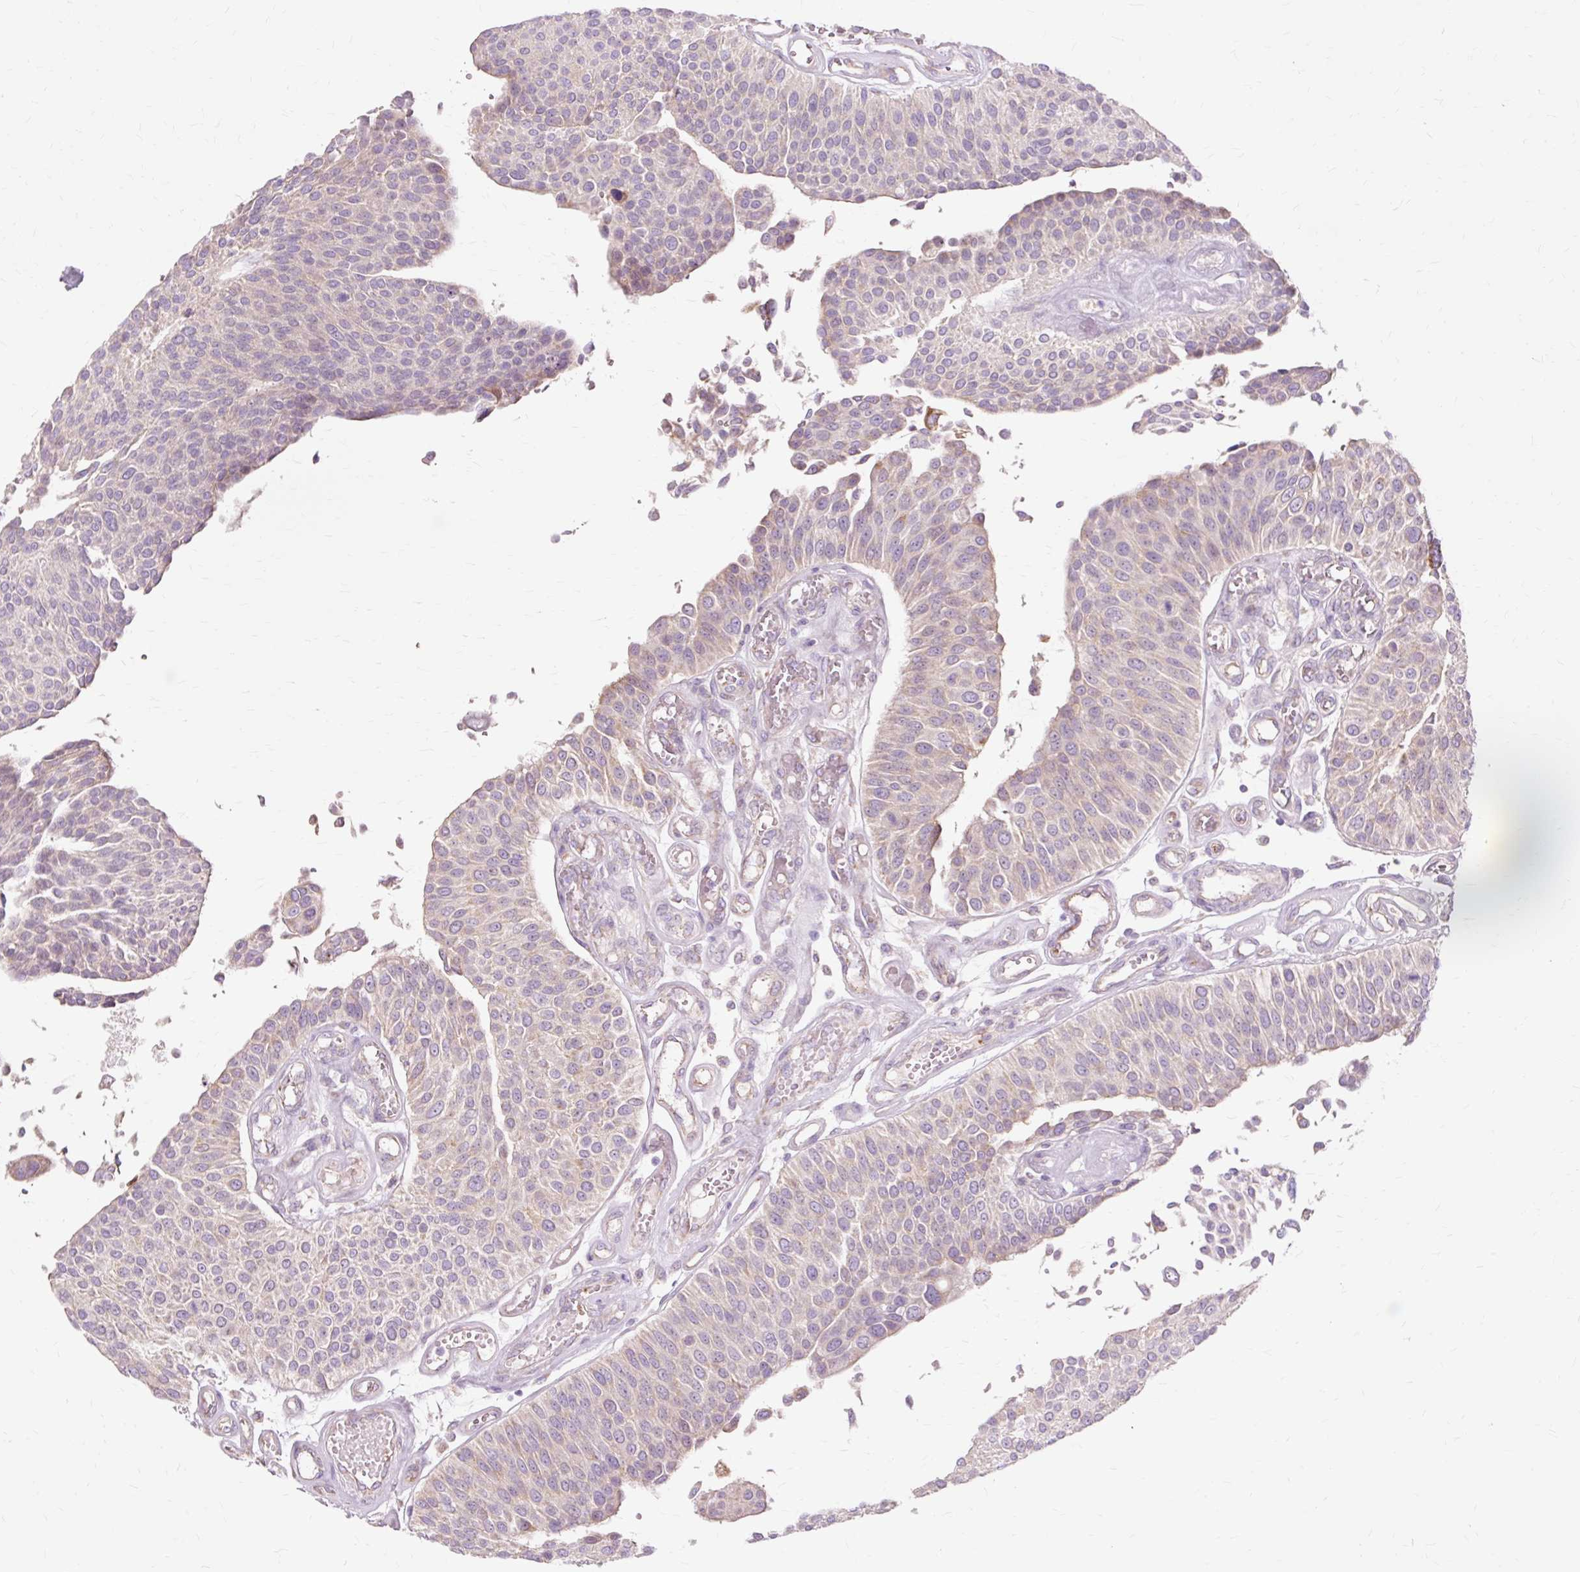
{"staining": {"intensity": "weak", "quantity": "25%-75%", "location": "cytoplasmic/membranous"}, "tissue": "urothelial cancer", "cell_type": "Tumor cells", "image_type": "cancer", "snomed": [{"axis": "morphology", "description": "Urothelial carcinoma, NOS"}, {"axis": "topography", "description": "Urinary bladder"}], "caption": "High-power microscopy captured an immunohistochemistry (IHC) micrograph of transitional cell carcinoma, revealing weak cytoplasmic/membranous staining in approximately 25%-75% of tumor cells.", "gene": "PDZD2", "patient": {"sex": "male", "age": 55}}